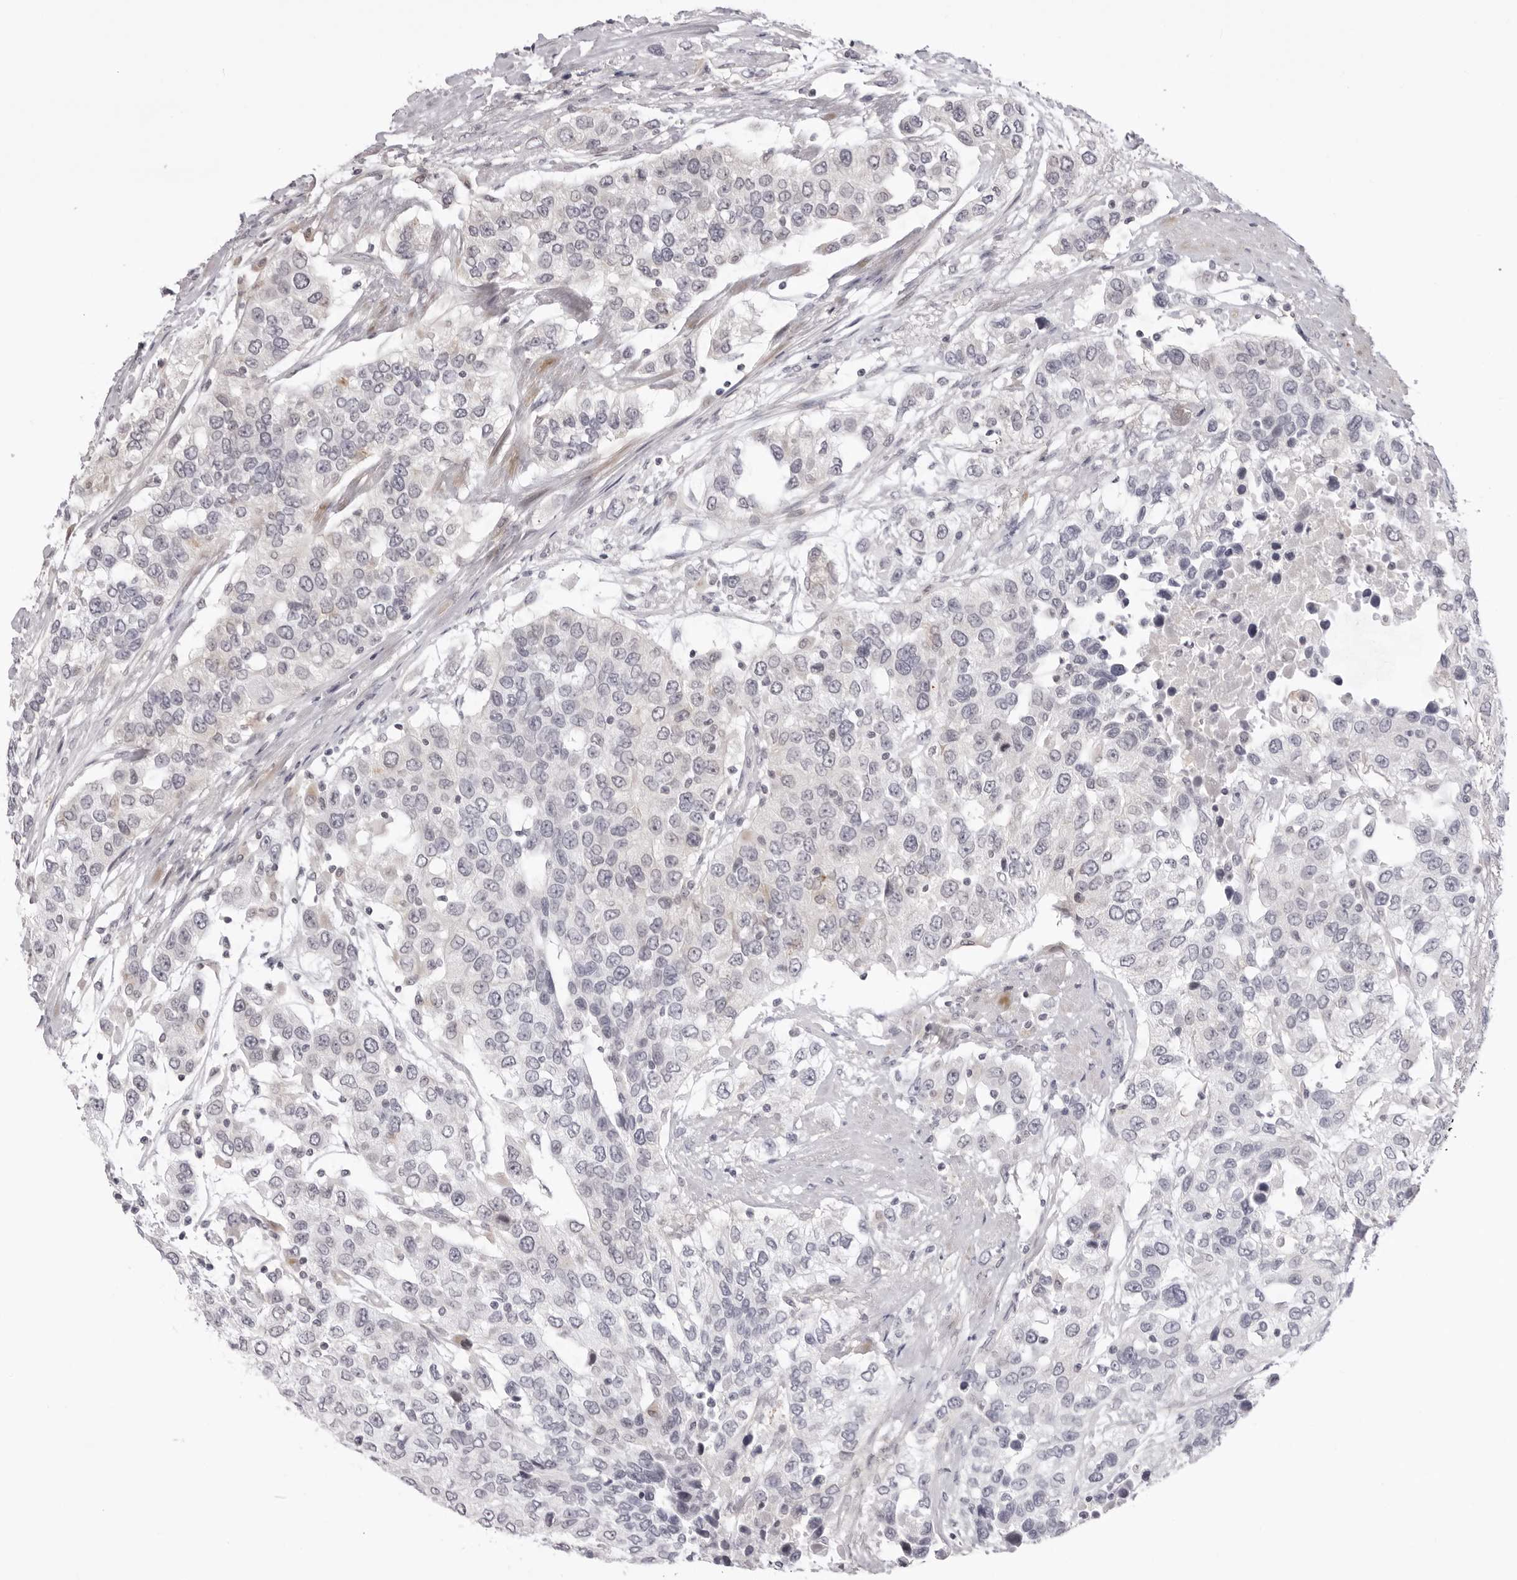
{"staining": {"intensity": "negative", "quantity": "none", "location": "none"}, "tissue": "urothelial cancer", "cell_type": "Tumor cells", "image_type": "cancer", "snomed": [{"axis": "morphology", "description": "Urothelial carcinoma, High grade"}, {"axis": "topography", "description": "Urinary bladder"}], "caption": "Tumor cells show no significant expression in urothelial cancer. The staining was performed using DAB to visualize the protein expression in brown, while the nuclei were stained in blue with hematoxylin (Magnification: 20x).", "gene": "SUGCT", "patient": {"sex": "female", "age": 80}}